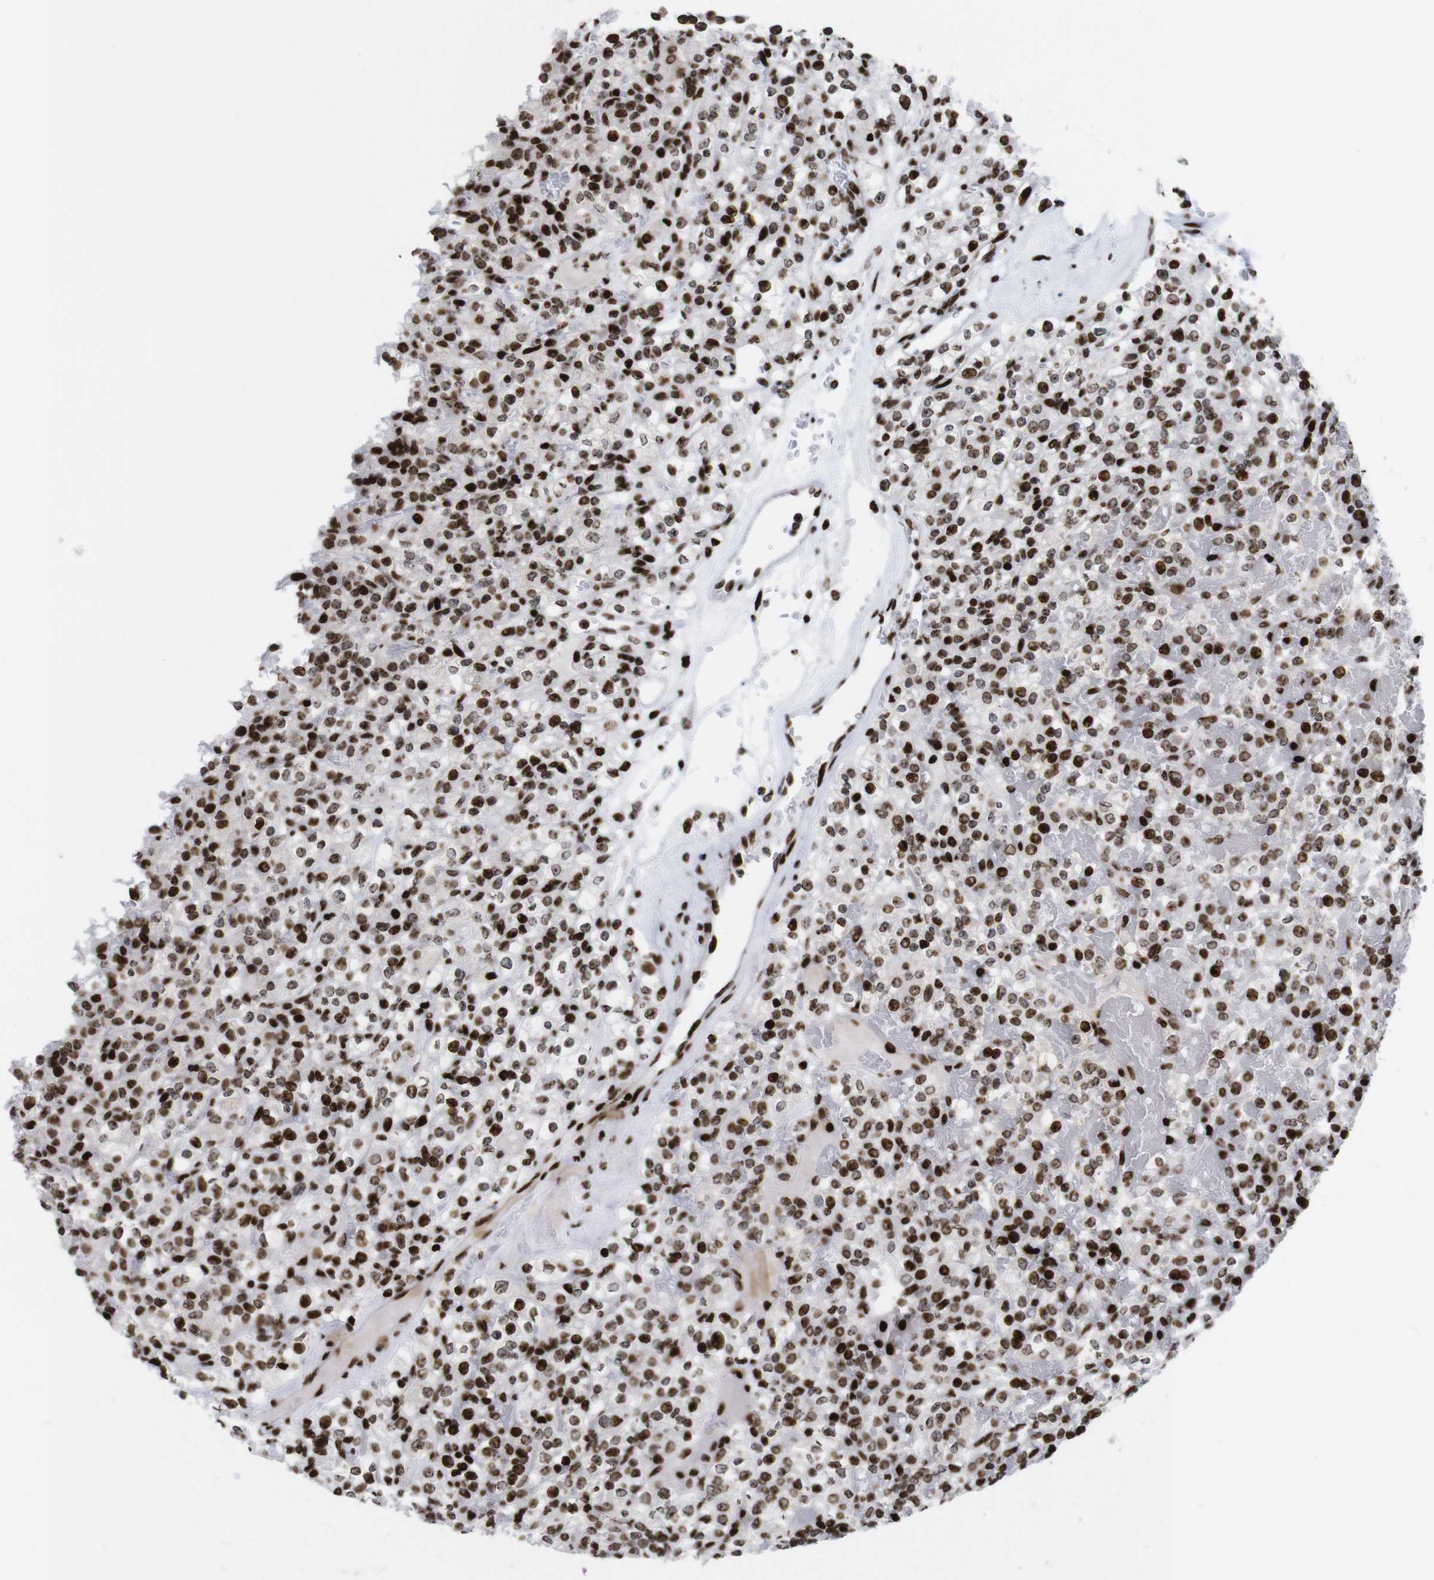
{"staining": {"intensity": "strong", "quantity": ">75%", "location": "nuclear"}, "tissue": "renal cancer", "cell_type": "Tumor cells", "image_type": "cancer", "snomed": [{"axis": "morphology", "description": "Normal tissue, NOS"}, {"axis": "morphology", "description": "Adenocarcinoma, NOS"}, {"axis": "topography", "description": "Kidney"}], "caption": "A high amount of strong nuclear staining is identified in about >75% of tumor cells in renal cancer tissue.", "gene": "H1-4", "patient": {"sex": "female", "age": 72}}